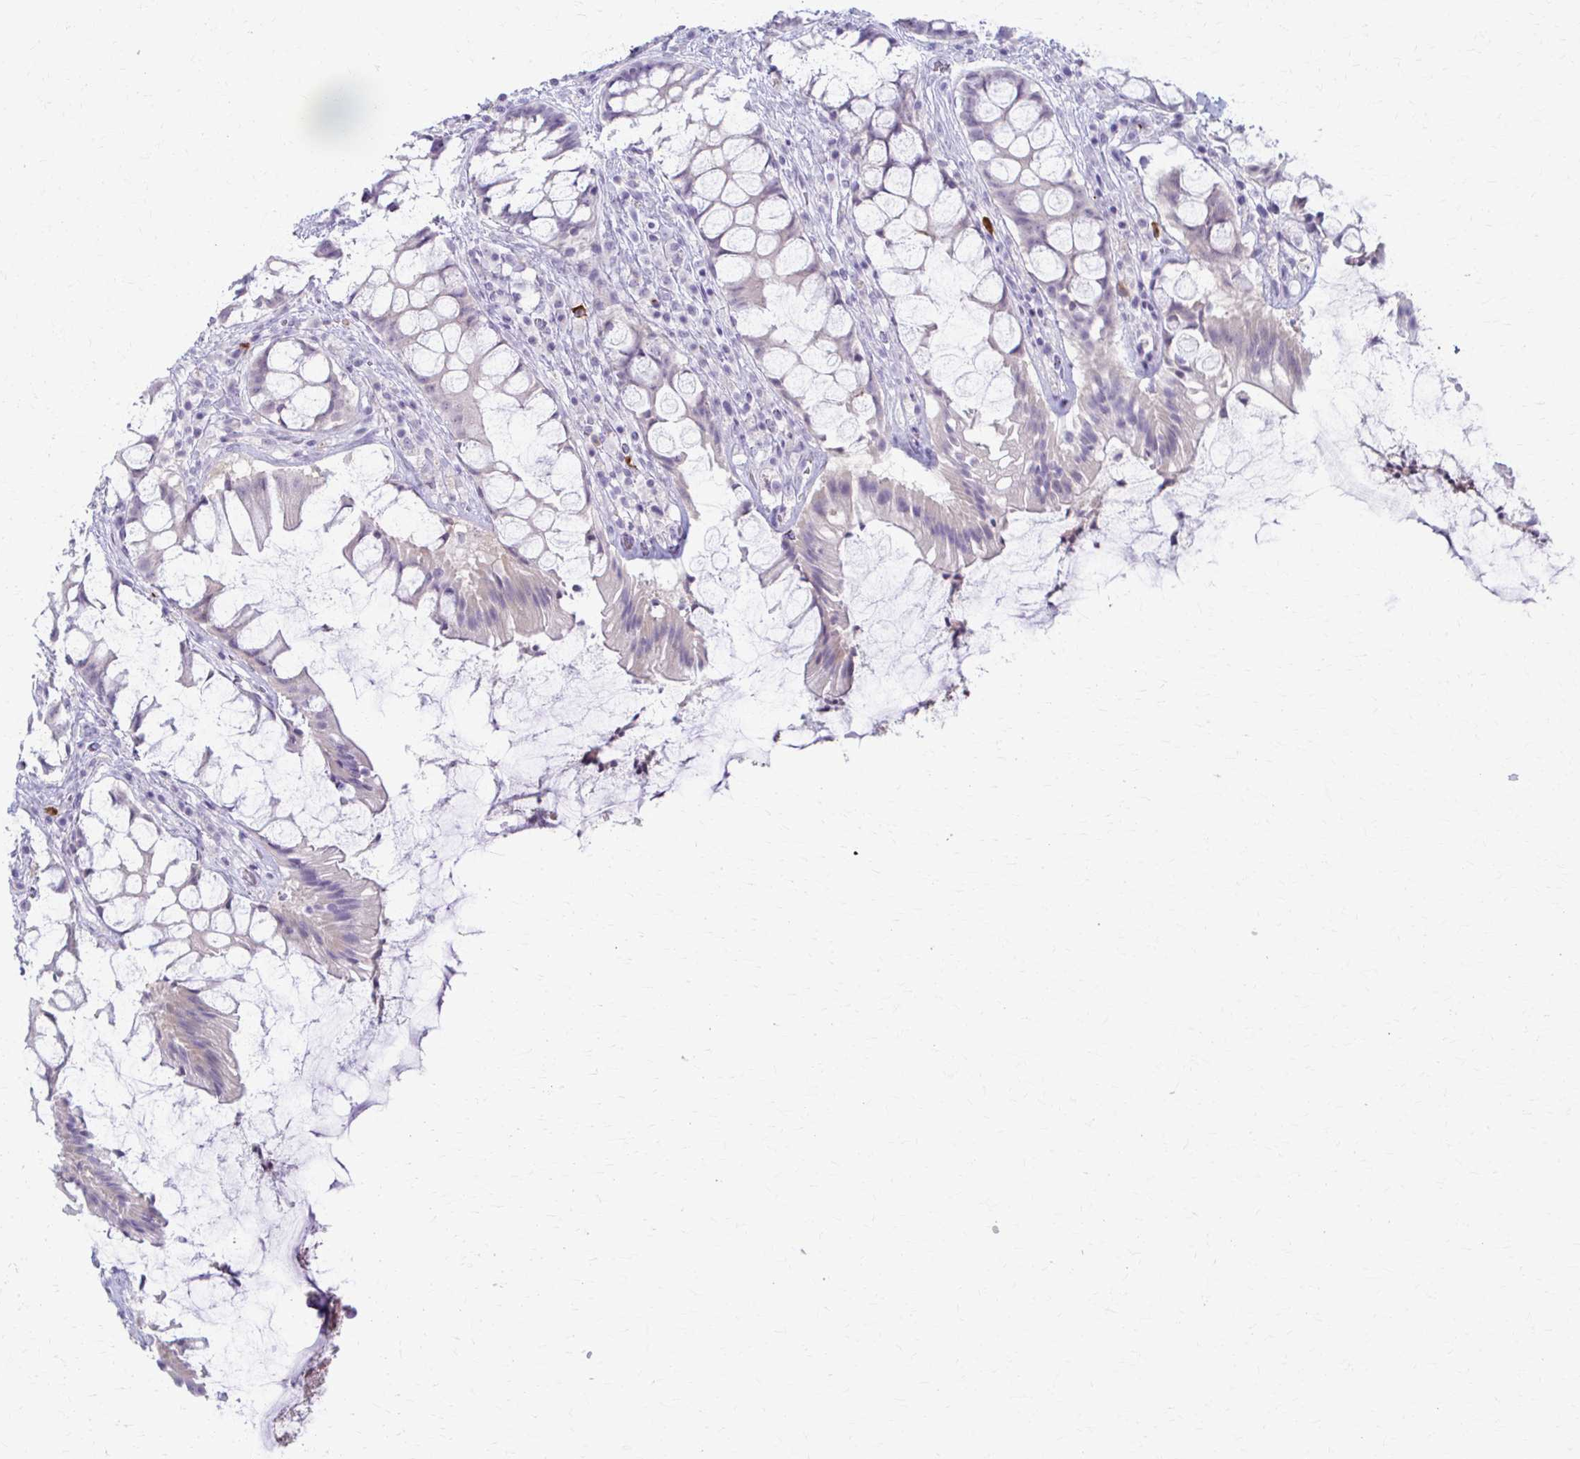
{"staining": {"intensity": "weak", "quantity": "<25%", "location": "cytoplasmic/membranous"}, "tissue": "rectum", "cell_type": "Glandular cells", "image_type": "normal", "snomed": [{"axis": "morphology", "description": "Normal tissue, NOS"}, {"axis": "topography", "description": "Rectum"}], "caption": "This is a micrograph of immunohistochemistry (IHC) staining of normal rectum, which shows no expression in glandular cells.", "gene": "LDLRAP1", "patient": {"sex": "female", "age": 58}}